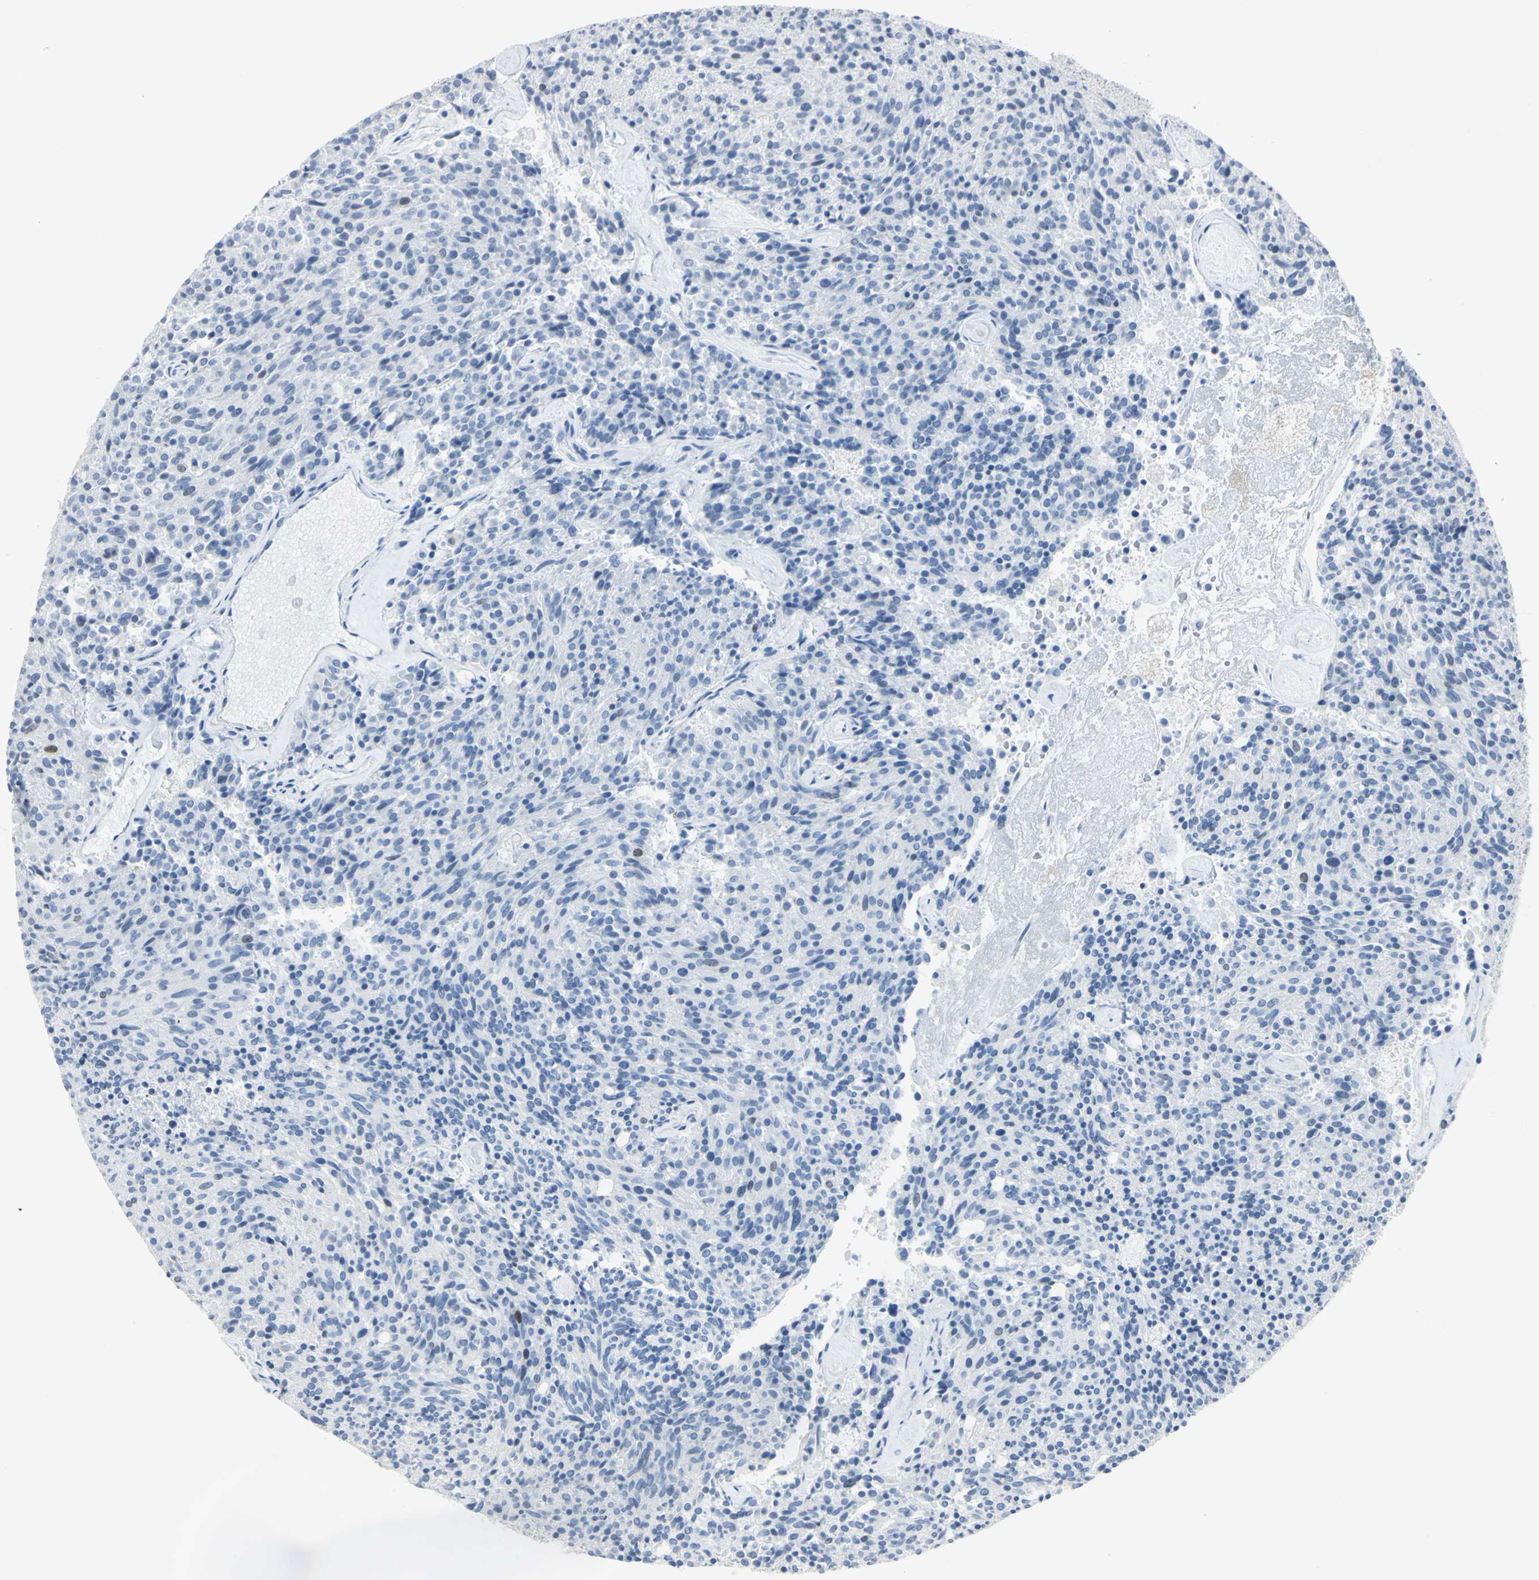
{"staining": {"intensity": "negative", "quantity": "none", "location": "none"}, "tissue": "carcinoid", "cell_type": "Tumor cells", "image_type": "cancer", "snomed": [{"axis": "morphology", "description": "Carcinoid, malignant, NOS"}, {"axis": "topography", "description": "Pancreas"}], "caption": "Image shows no protein positivity in tumor cells of carcinoid tissue.", "gene": "HELLS", "patient": {"sex": "female", "age": 54}}